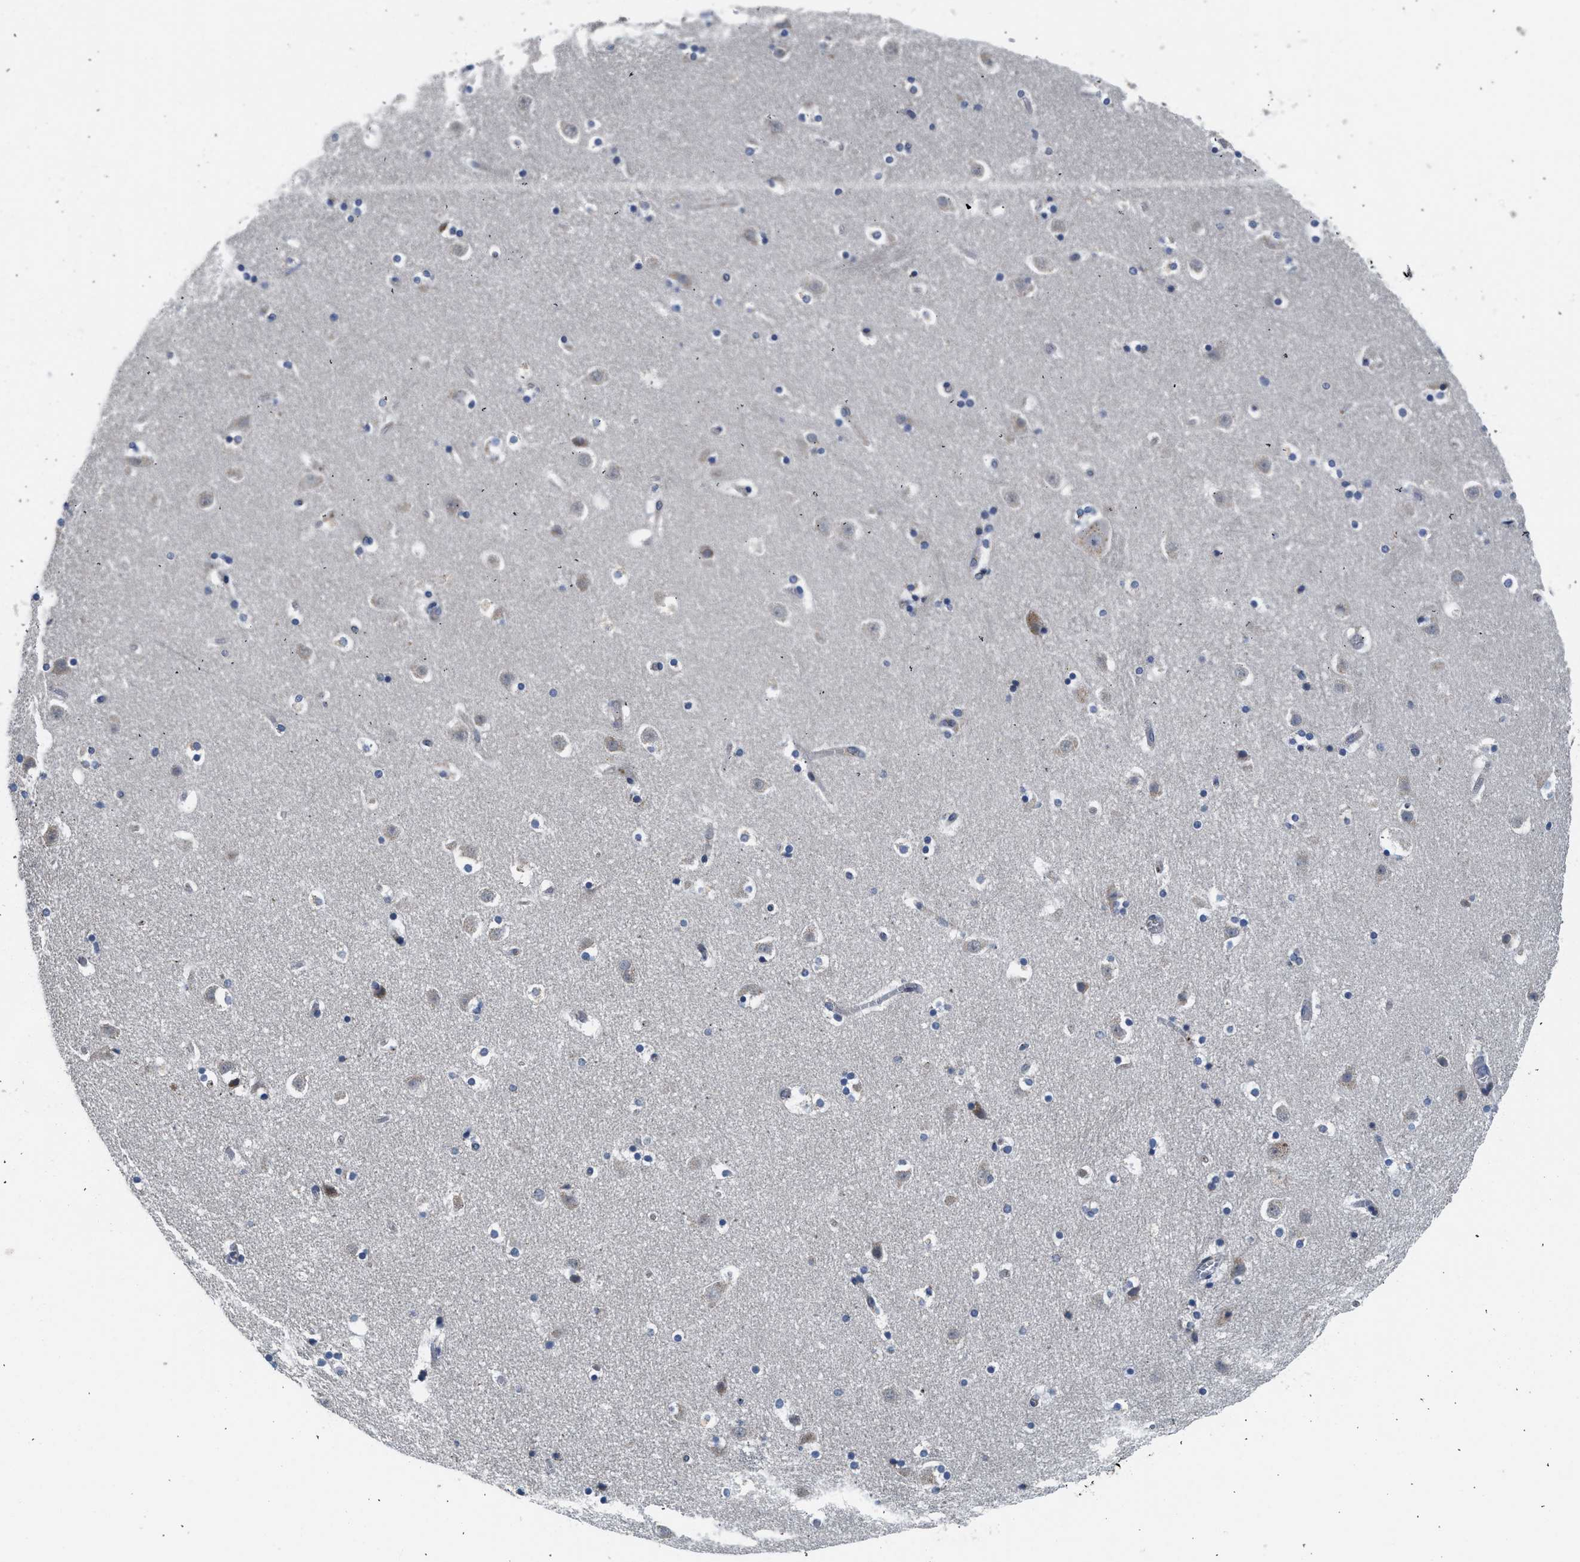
{"staining": {"intensity": "negative", "quantity": "none", "location": "none"}, "tissue": "caudate", "cell_type": "Glial cells", "image_type": "normal", "snomed": [{"axis": "morphology", "description": "Normal tissue, NOS"}, {"axis": "topography", "description": "Lateral ventricle wall"}], "caption": "An image of caudate stained for a protein demonstrates no brown staining in glial cells. (DAB (3,3'-diaminobenzidine) immunohistochemistry (IHC), high magnification).", "gene": "PIM1", "patient": {"sex": "male", "age": 45}}